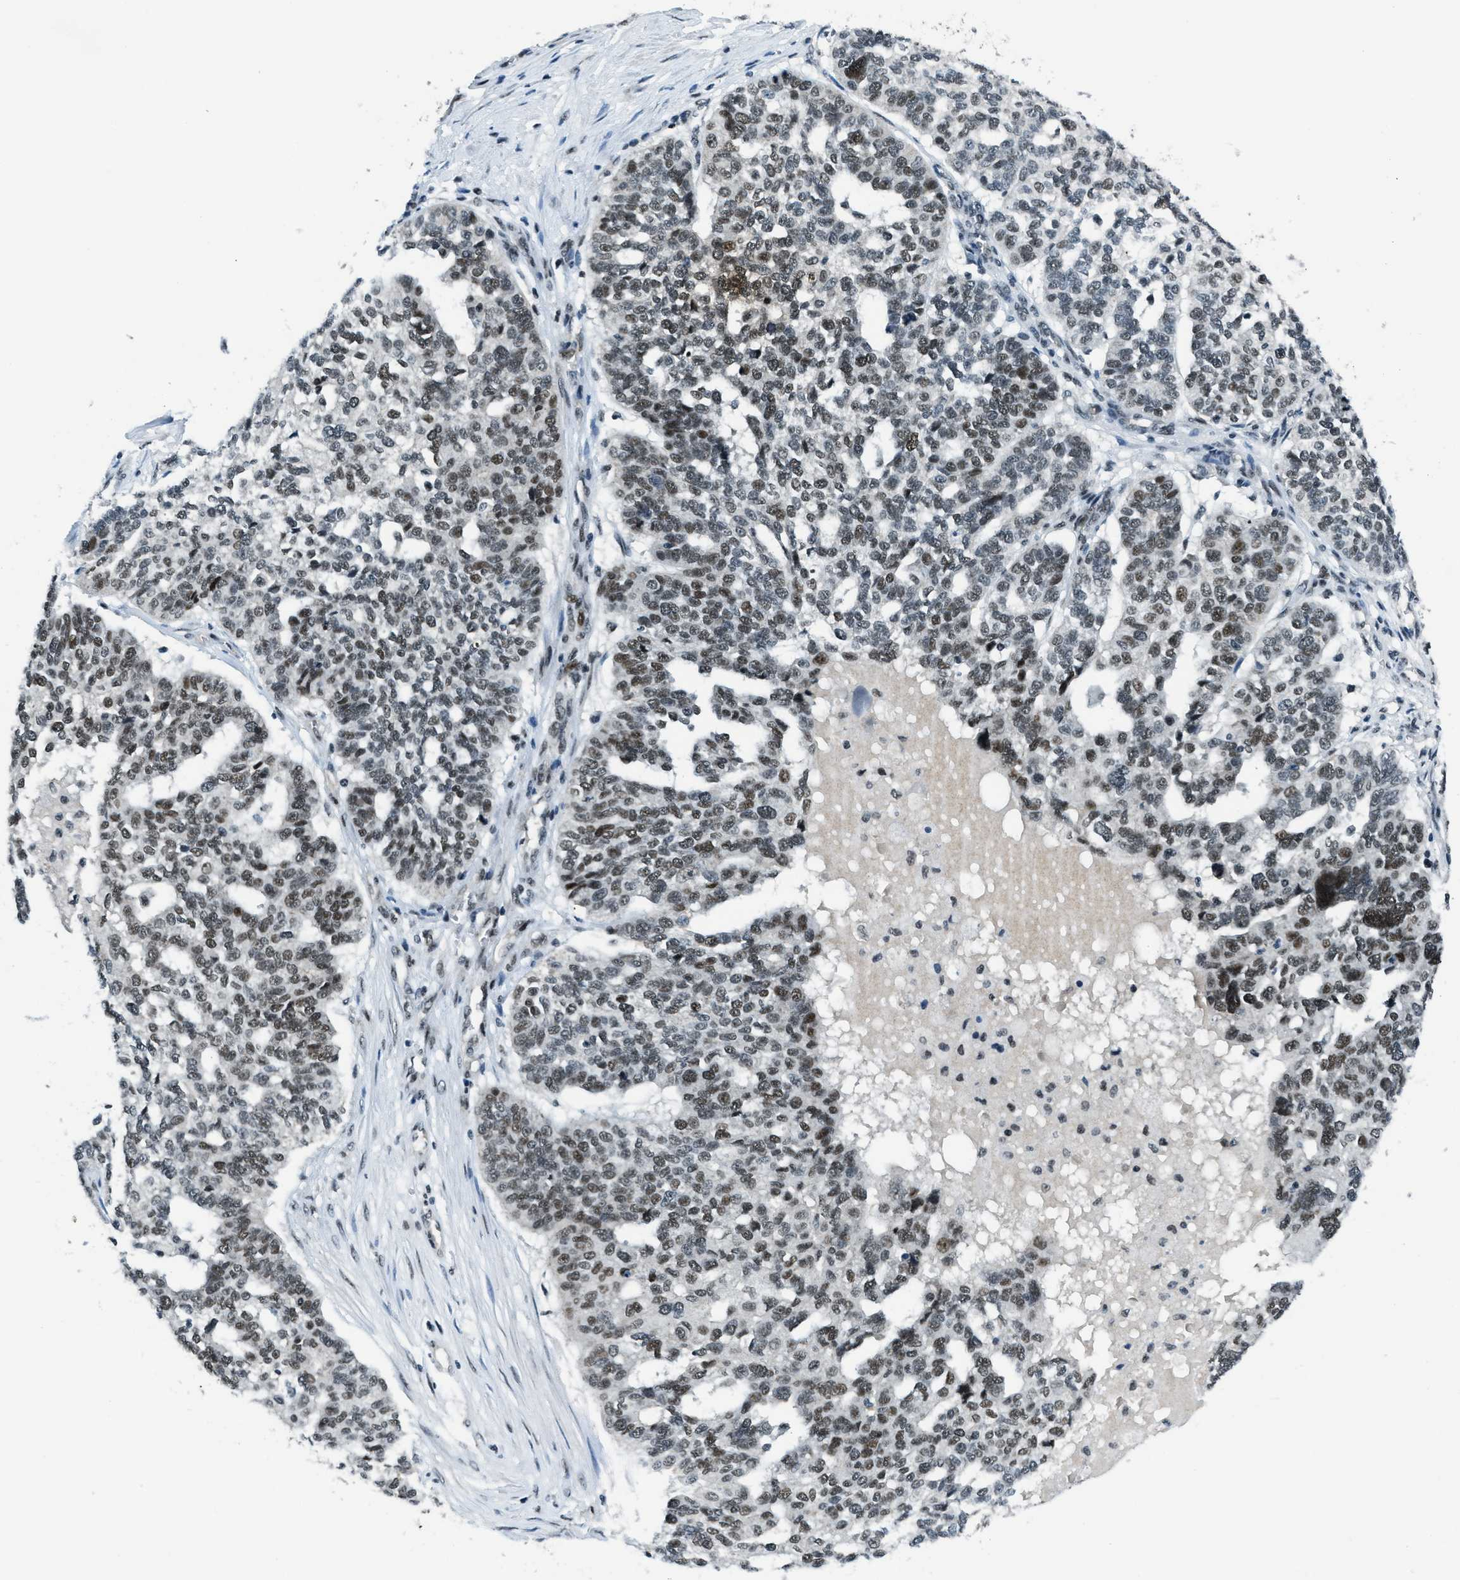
{"staining": {"intensity": "strong", "quantity": "25%-75%", "location": "nuclear"}, "tissue": "ovarian cancer", "cell_type": "Tumor cells", "image_type": "cancer", "snomed": [{"axis": "morphology", "description": "Cystadenocarcinoma, serous, NOS"}, {"axis": "topography", "description": "Ovary"}], "caption": "Approximately 25%-75% of tumor cells in human ovarian serous cystadenocarcinoma display strong nuclear protein expression as visualized by brown immunohistochemical staining.", "gene": "KLF6", "patient": {"sex": "female", "age": 59}}